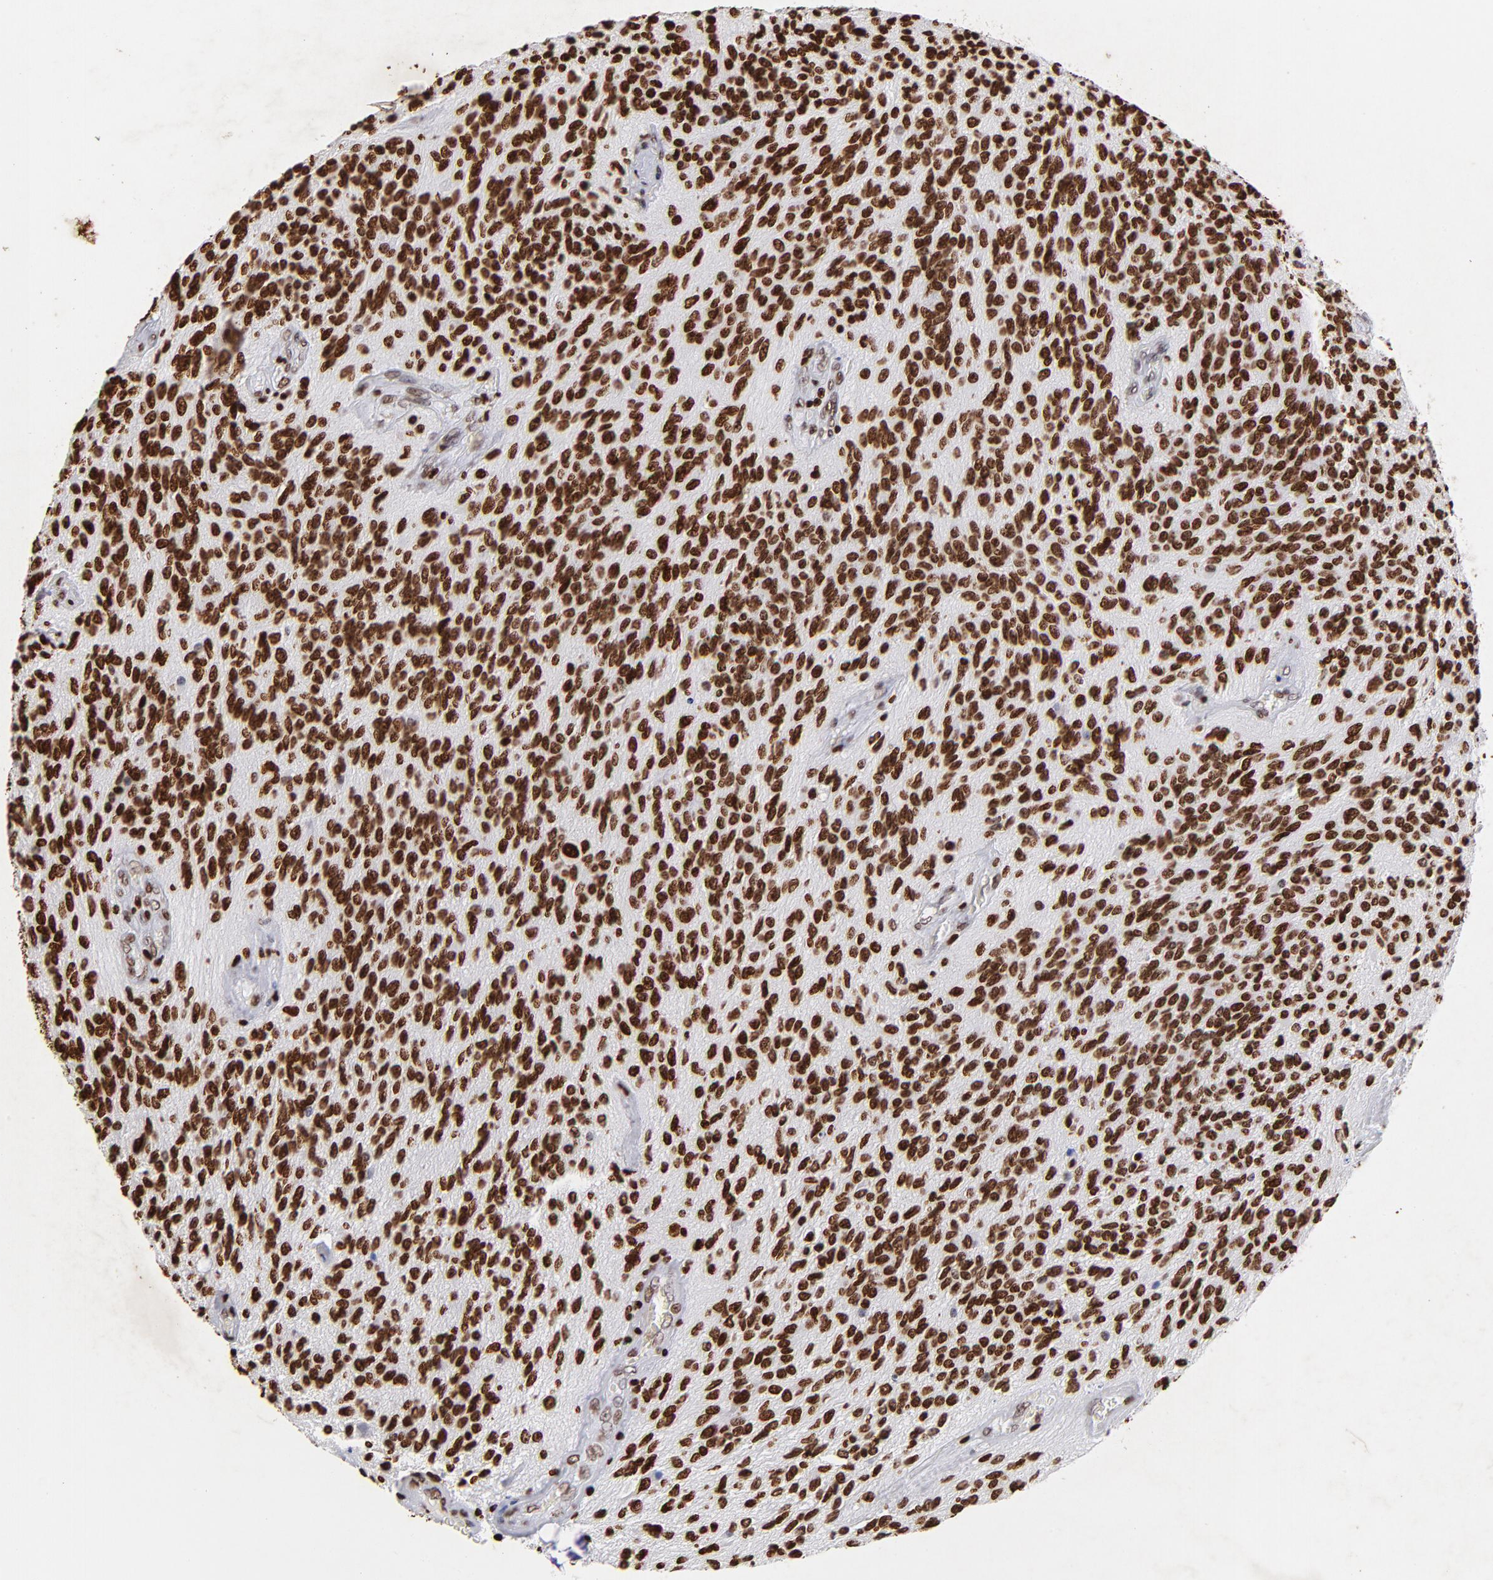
{"staining": {"intensity": "strong", "quantity": ">75%", "location": "nuclear"}, "tissue": "glioma", "cell_type": "Tumor cells", "image_type": "cancer", "snomed": [{"axis": "morphology", "description": "Glioma, malignant, Low grade"}, {"axis": "topography", "description": "Brain"}], "caption": "This micrograph demonstrates malignant glioma (low-grade) stained with IHC to label a protein in brown. The nuclear of tumor cells show strong positivity for the protein. Nuclei are counter-stained blue.", "gene": "FBH1", "patient": {"sex": "female", "age": 15}}